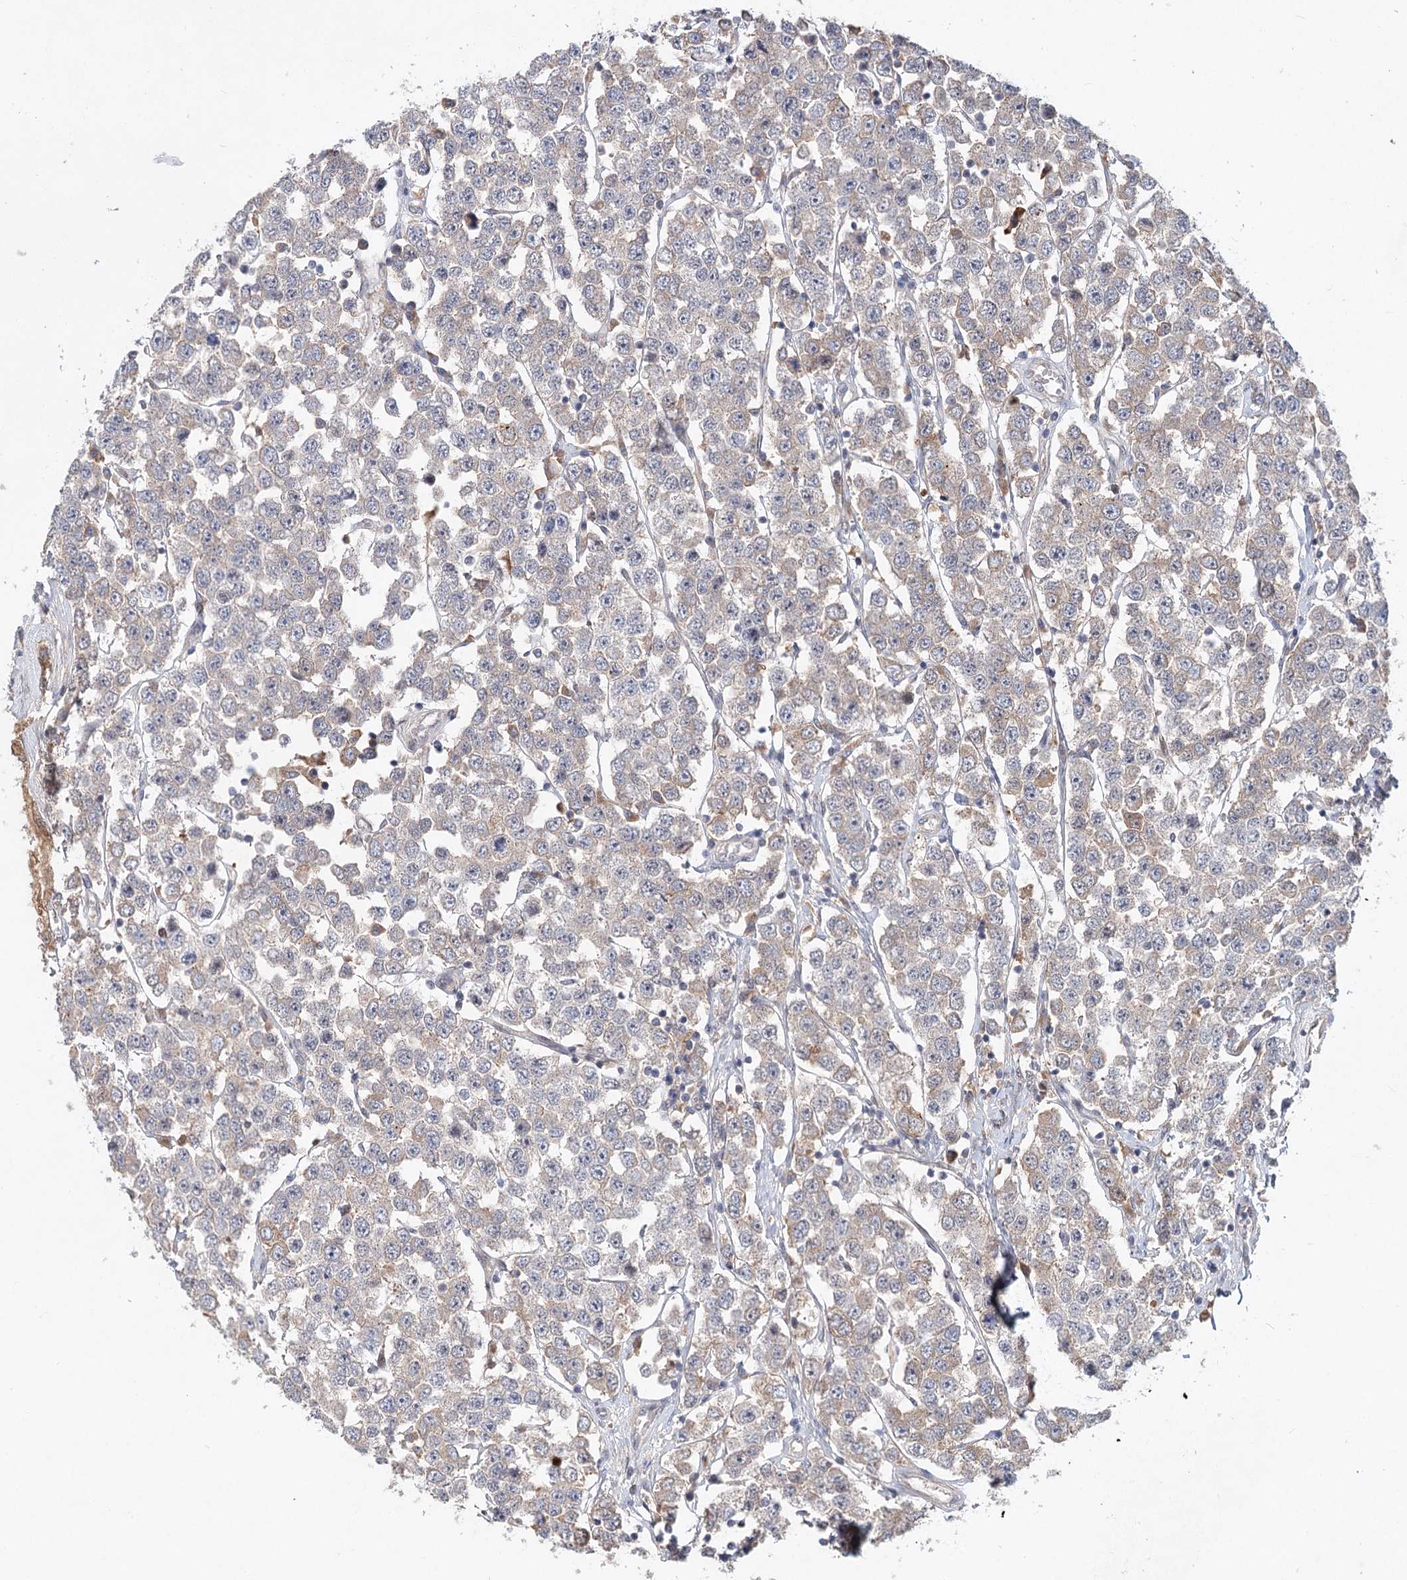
{"staining": {"intensity": "weak", "quantity": "25%-75%", "location": "cytoplasmic/membranous"}, "tissue": "testis cancer", "cell_type": "Tumor cells", "image_type": "cancer", "snomed": [{"axis": "morphology", "description": "Seminoma, NOS"}, {"axis": "topography", "description": "Testis"}], "caption": "Testis cancer (seminoma) stained with DAB (3,3'-diaminobenzidine) immunohistochemistry shows low levels of weak cytoplasmic/membranous expression in about 25%-75% of tumor cells.", "gene": "AP3B1", "patient": {"sex": "male", "age": 28}}